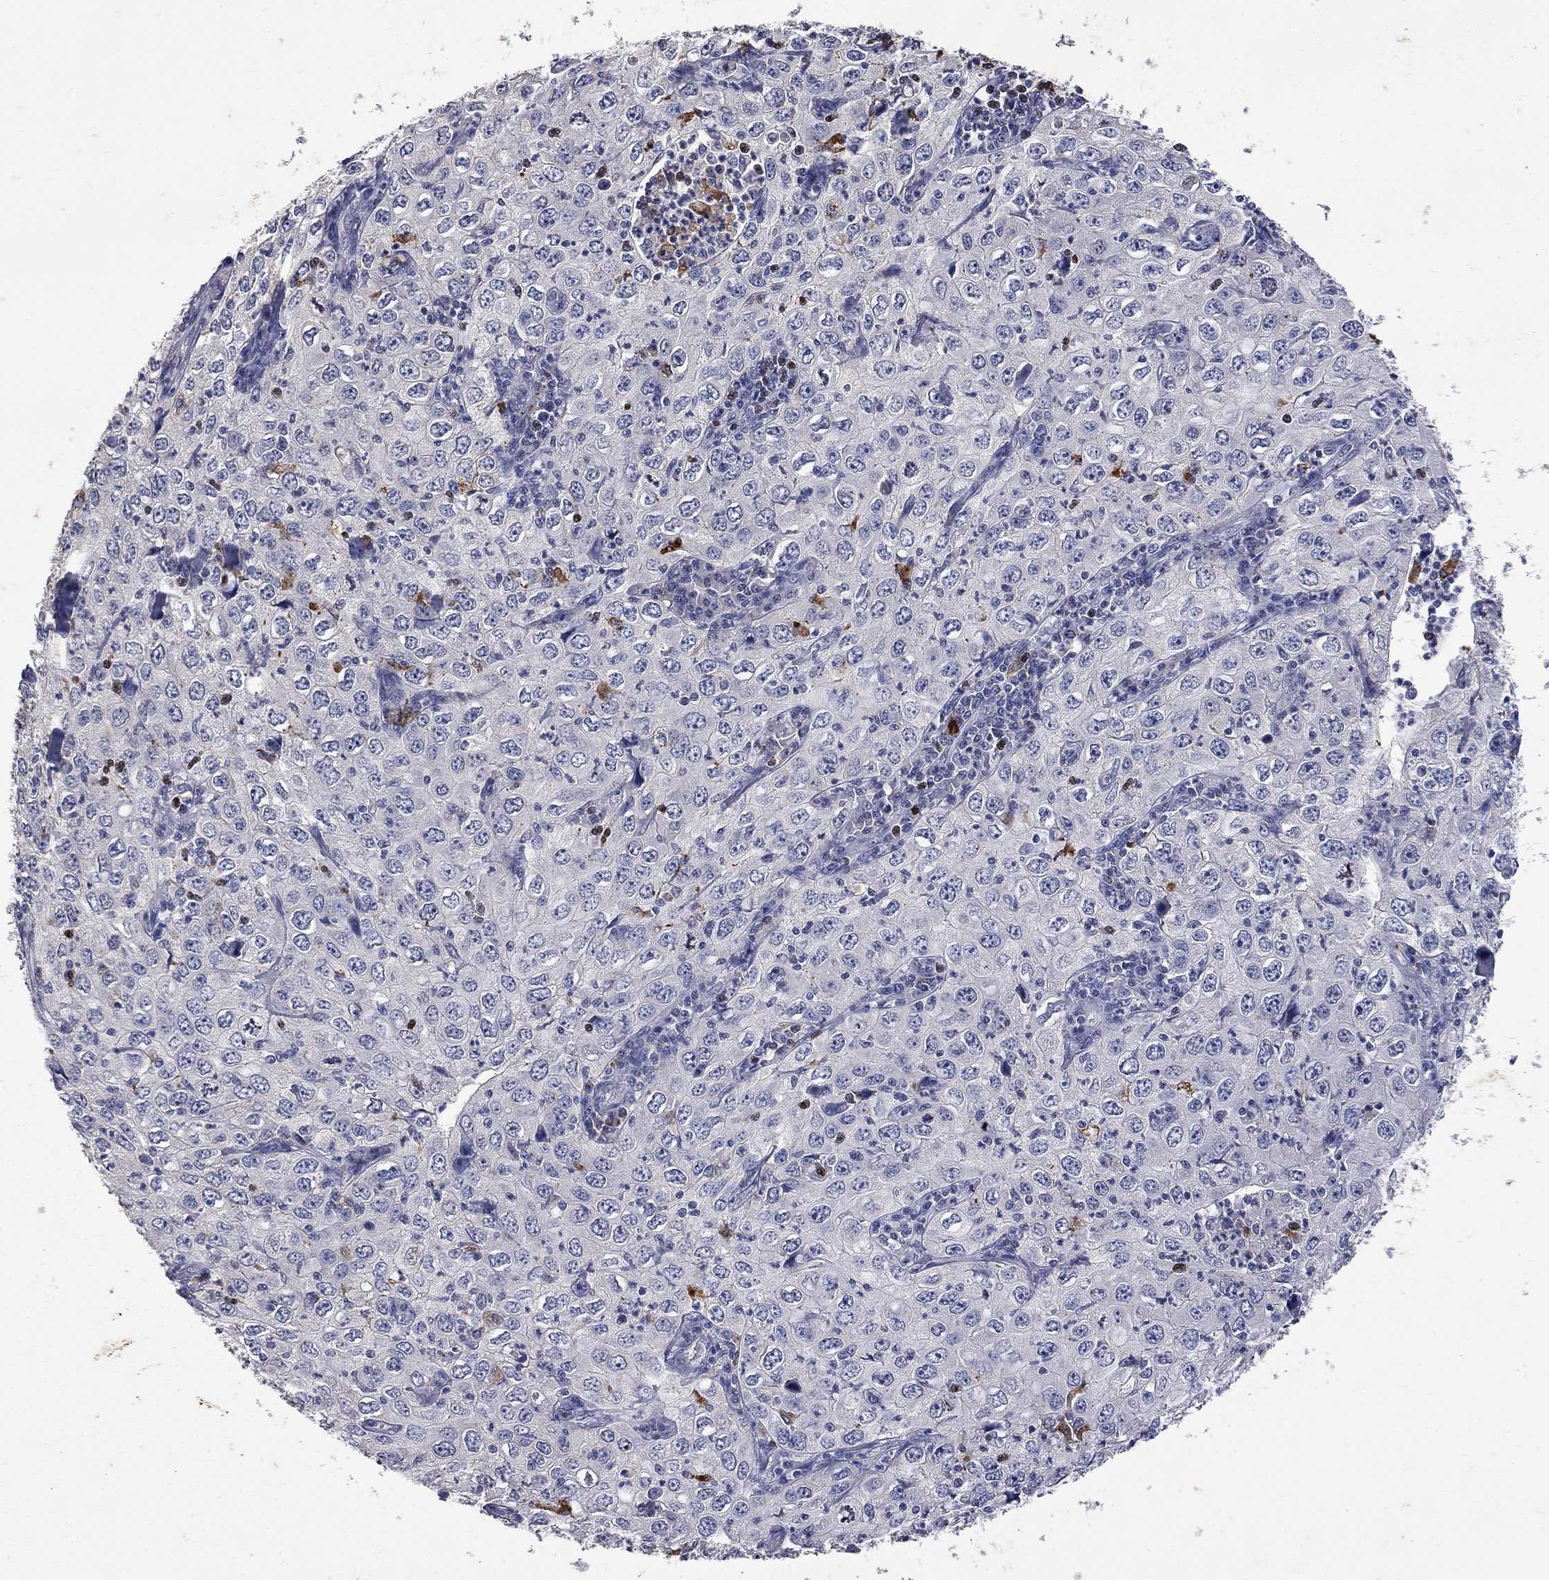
{"staining": {"intensity": "negative", "quantity": "none", "location": "none"}, "tissue": "cervical cancer", "cell_type": "Tumor cells", "image_type": "cancer", "snomed": [{"axis": "morphology", "description": "Squamous cell carcinoma, NOS"}, {"axis": "topography", "description": "Cervix"}], "caption": "The IHC histopathology image has no significant positivity in tumor cells of cervical cancer (squamous cell carcinoma) tissue.", "gene": "NOS2", "patient": {"sex": "female", "age": 24}}